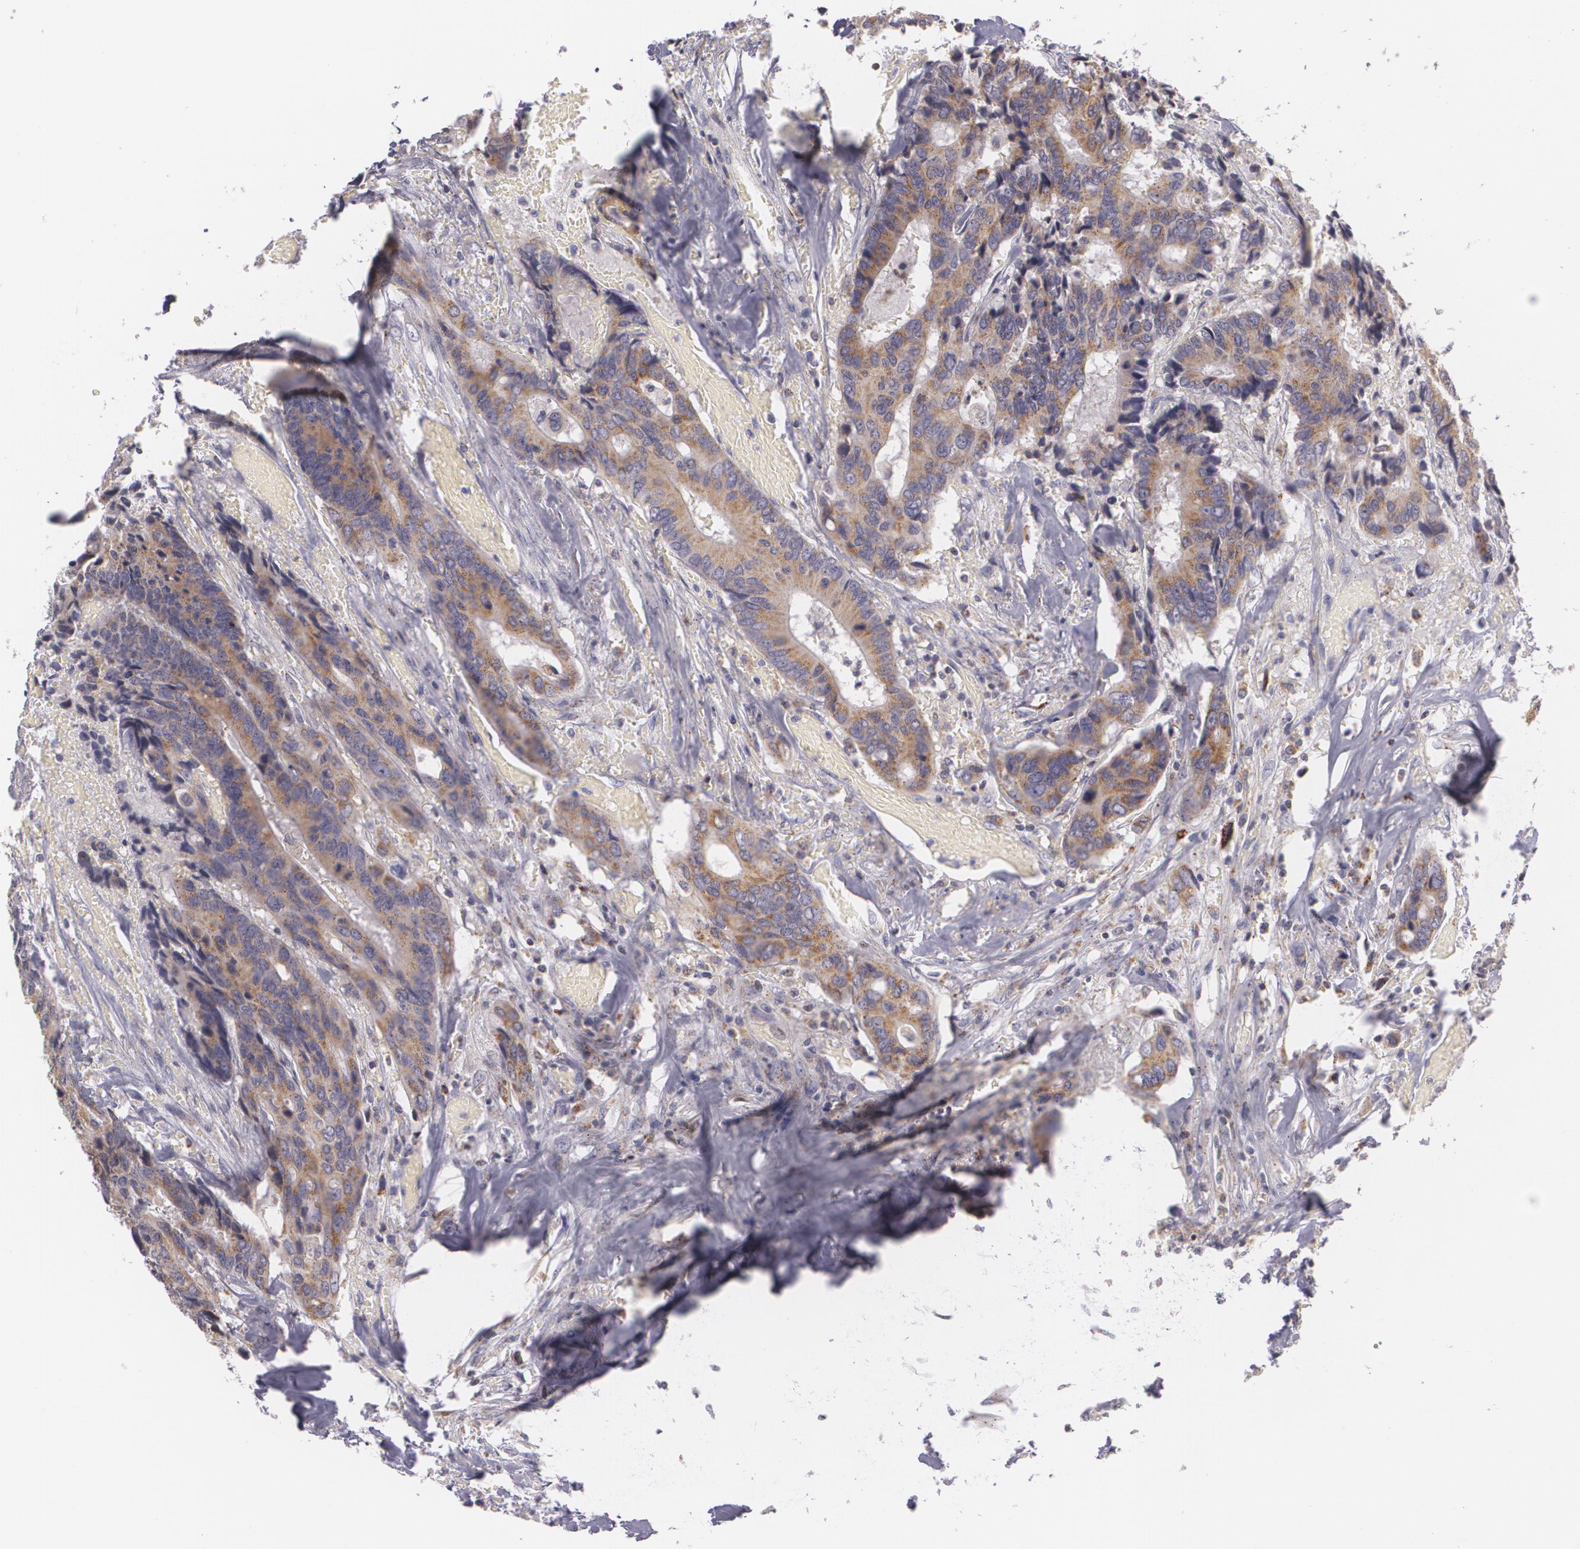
{"staining": {"intensity": "moderate", "quantity": ">75%", "location": "cytoplasmic/membranous"}, "tissue": "colorectal cancer", "cell_type": "Tumor cells", "image_type": "cancer", "snomed": [{"axis": "morphology", "description": "Adenocarcinoma, NOS"}, {"axis": "topography", "description": "Rectum"}], "caption": "Human colorectal adenocarcinoma stained with a brown dye reveals moderate cytoplasmic/membranous positive staining in about >75% of tumor cells.", "gene": "CILK1", "patient": {"sex": "male", "age": 55}}